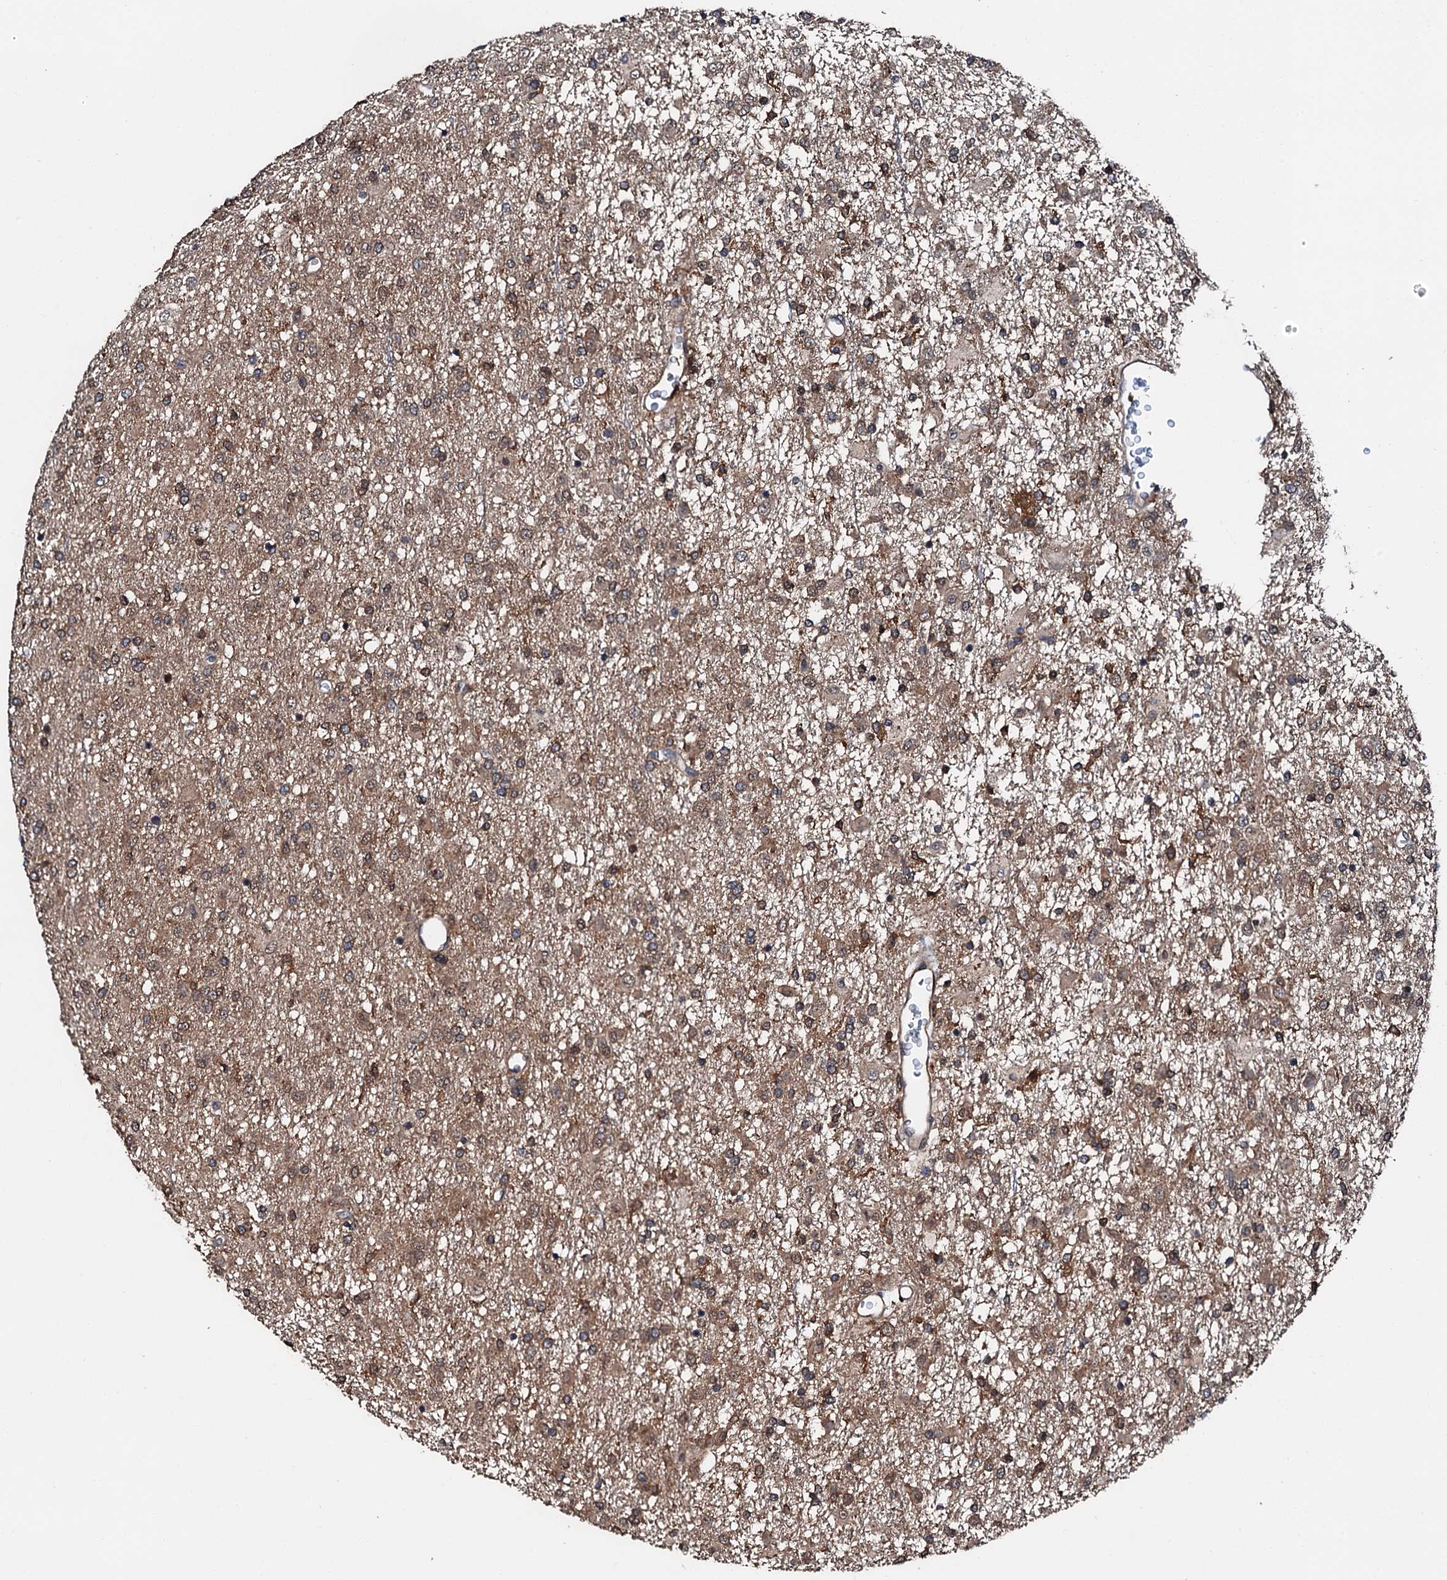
{"staining": {"intensity": "moderate", "quantity": ">75%", "location": "cytoplasmic/membranous"}, "tissue": "glioma", "cell_type": "Tumor cells", "image_type": "cancer", "snomed": [{"axis": "morphology", "description": "Glioma, malignant, Low grade"}, {"axis": "topography", "description": "Brain"}], "caption": "Immunohistochemistry micrograph of neoplastic tissue: malignant low-grade glioma stained using IHC shows medium levels of moderate protein expression localized specifically in the cytoplasmic/membranous of tumor cells, appearing as a cytoplasmic/membranous brown color.", "gene": "FGD4", "patient": {"sex": "male", "age": 65}}